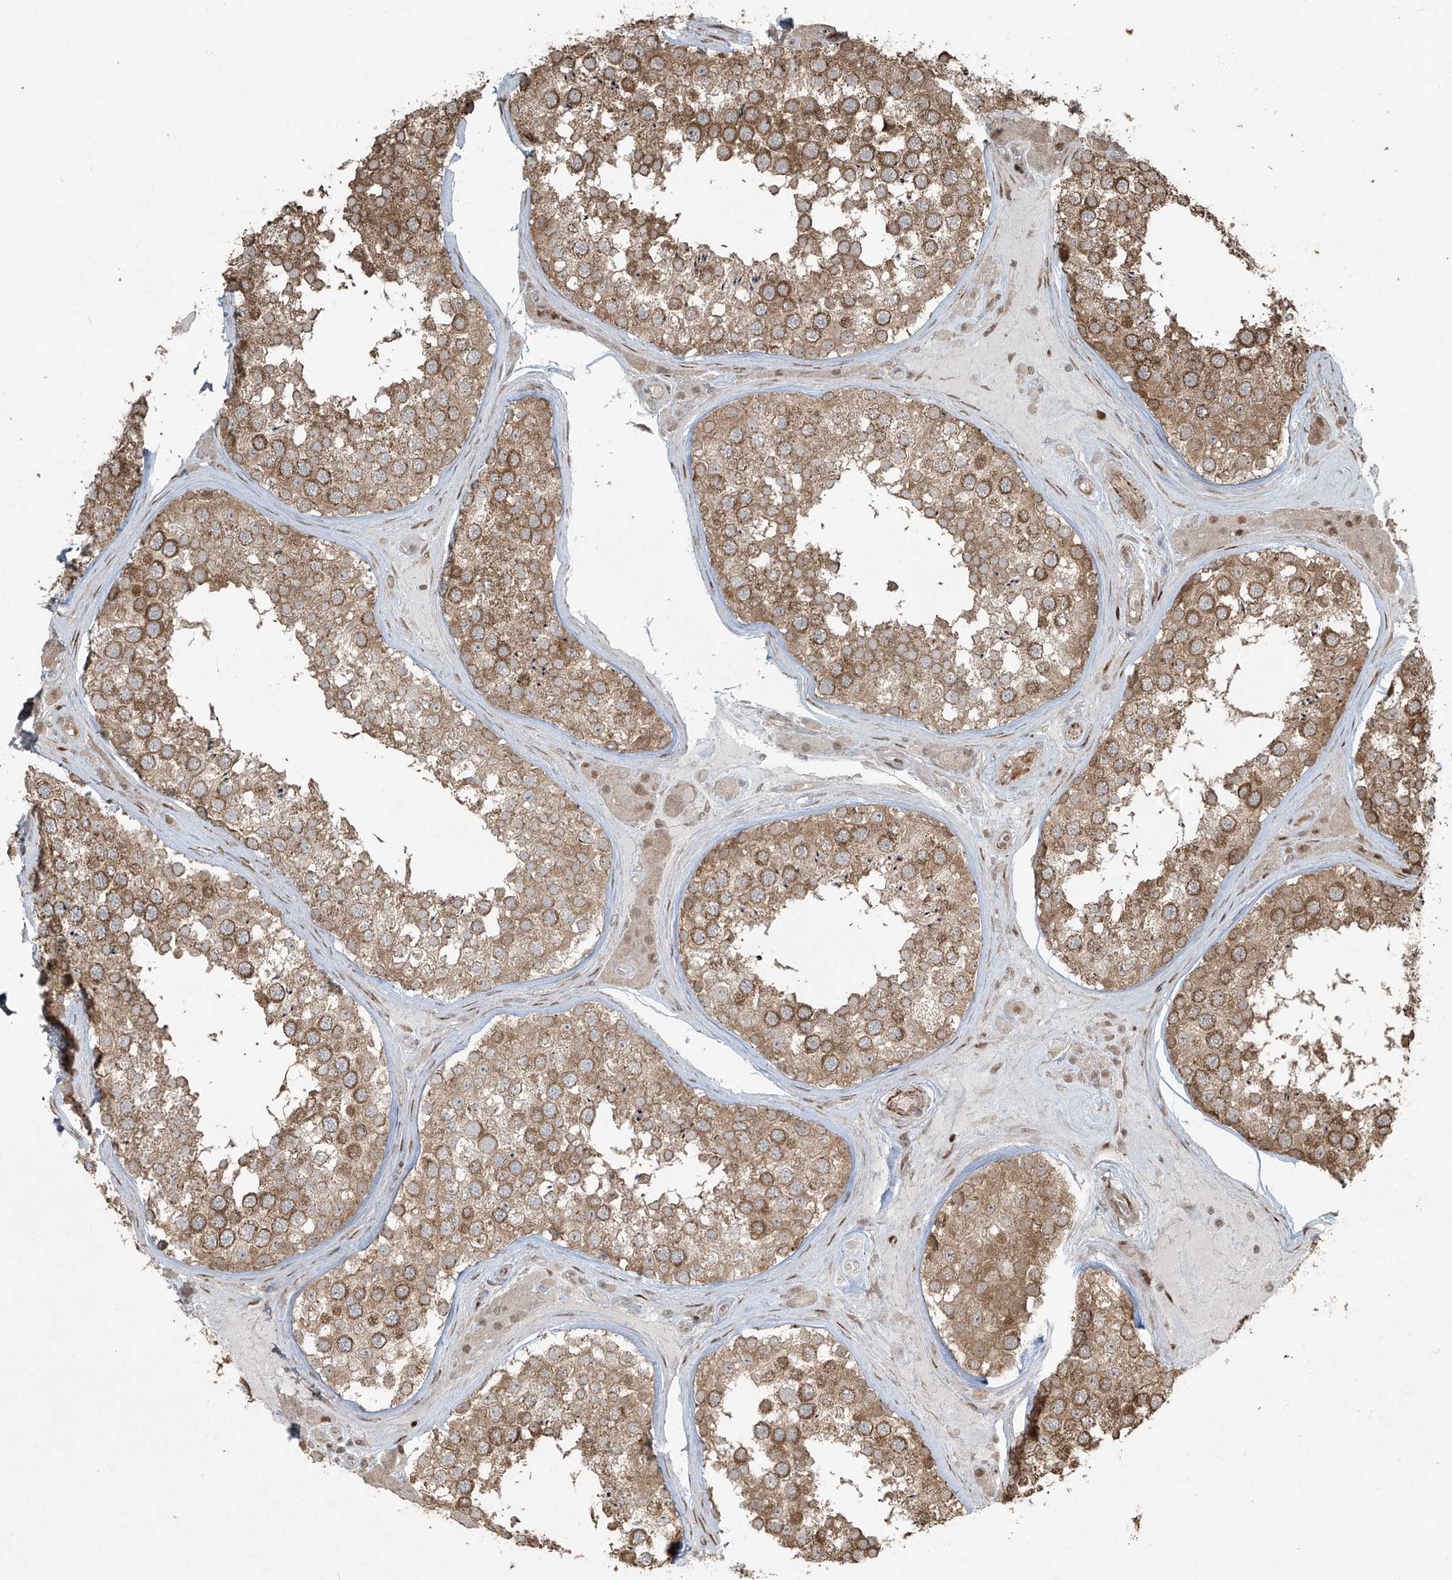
{"staining": {"intensity": "moderate", "quantity": ">75%", "location": "cytoplasmic/membranous"}, "tissue": "testis", "cell_type": "Cells in seminiferous ducts", "image_type": "normal", "snomed": [{"axis": "morphology", "description": "Normal tissue, NOS"}, {"axis": "topography", "description": "Testis"}], "caption": "Immunohistochemistry image of benign human testis stained for a protein (brown), which exhibits medium levels of moderate cytoplasmic/membranous positivity in about >75% of cells in seminiferous ducts.", "gene": "TTC22", "patient": {"sex": "male", "age": 46}}